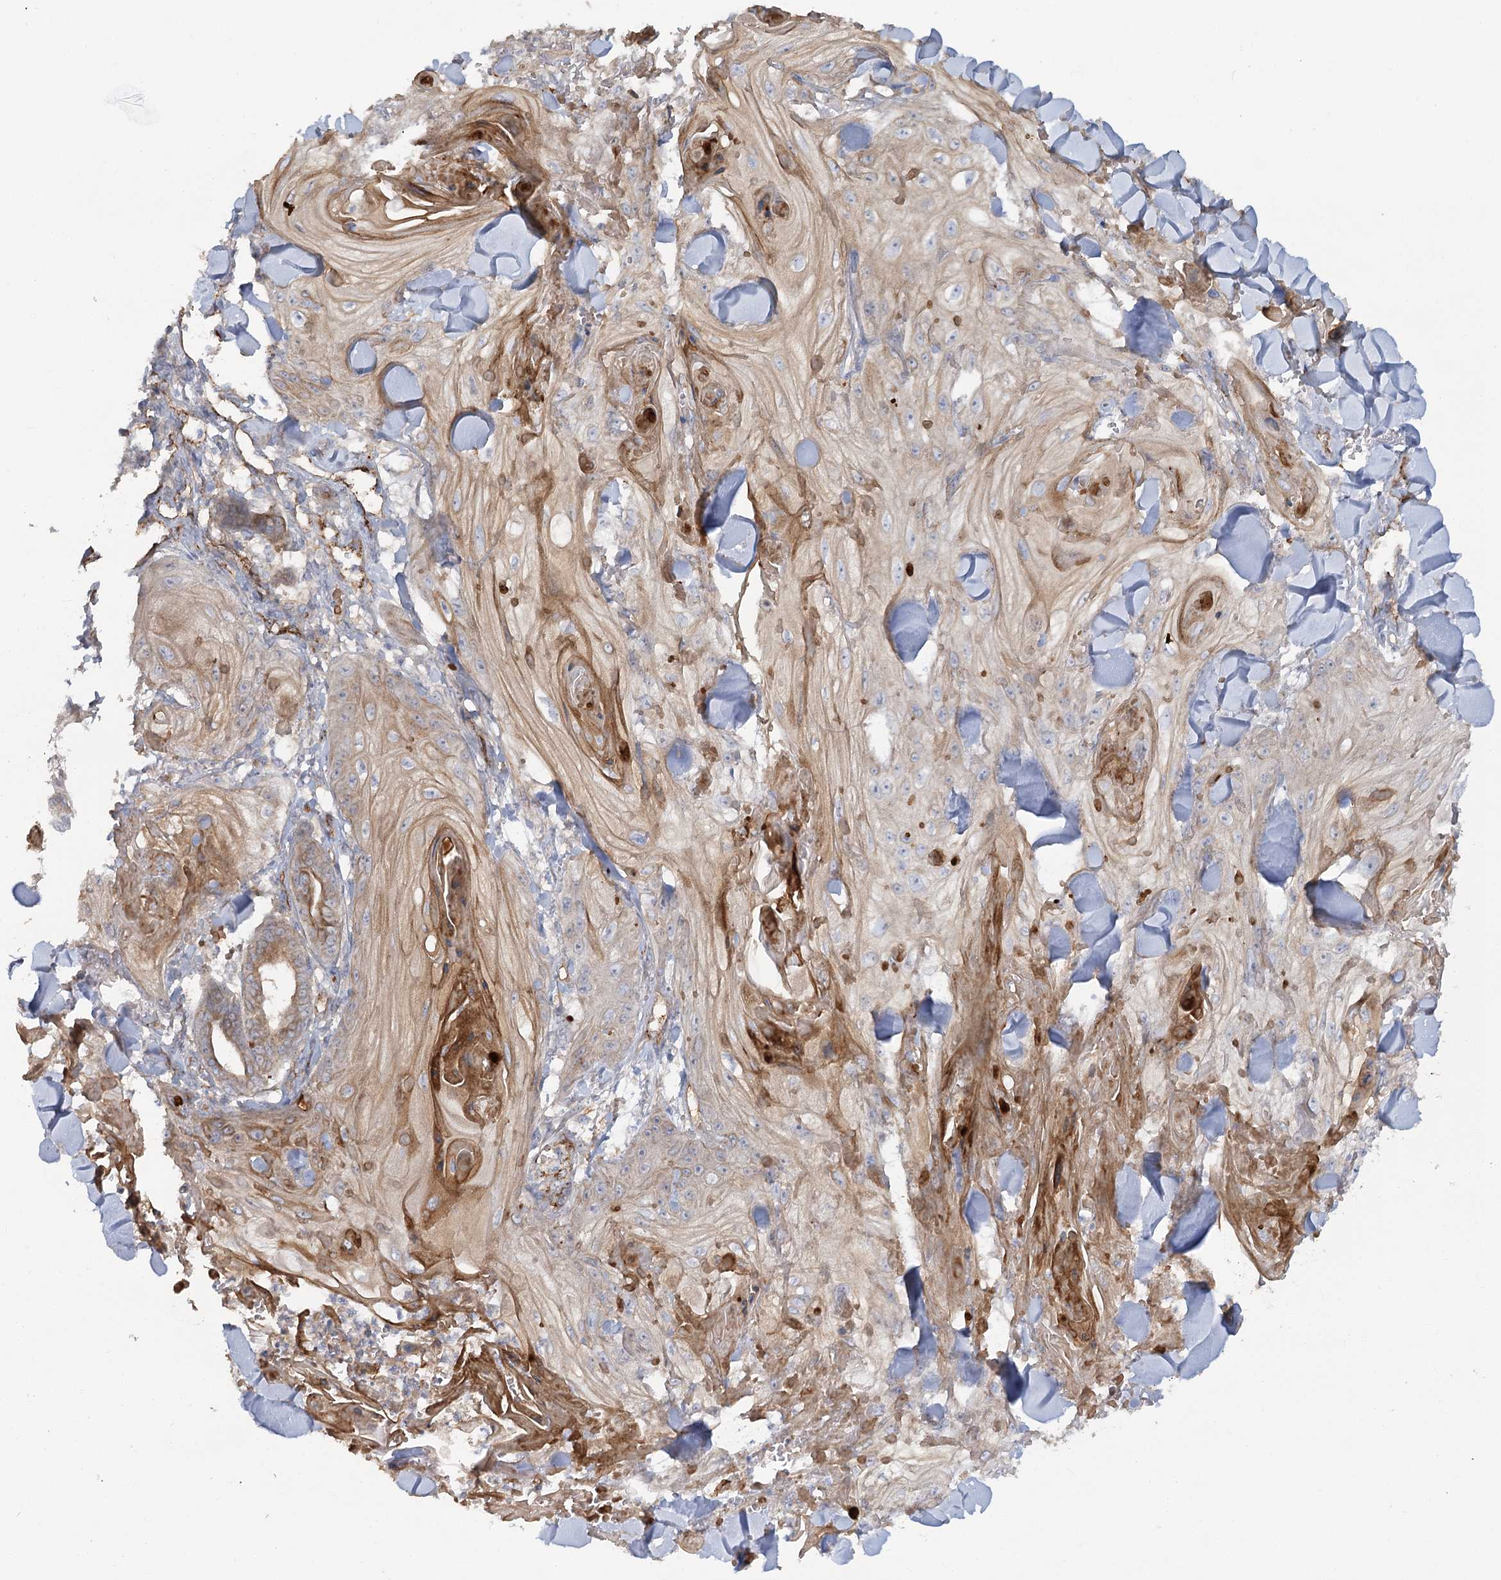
{"staining": {"intensity": "weak", "quantity": "25%-75%", "location": "cytoplasmic/membranous"}, "tissue": "skin cancer", "cell_type": "Tumor cells", "image_type": "cancer", "snomed": [{"axis": "morphology", "description": "Squamous cell carcinoma, NOS"}, {"axis": "topography", "description": "Skin"}], "caption": "There is low levels of weak cytoplasmic/membranous staining in tumor cells of squamous cell carcinoma (skin), as demonstrated by immunohistochemical staining (brown color).", "gene": "KBTBD4", "patient": {"sex": "male", "age": 74}}